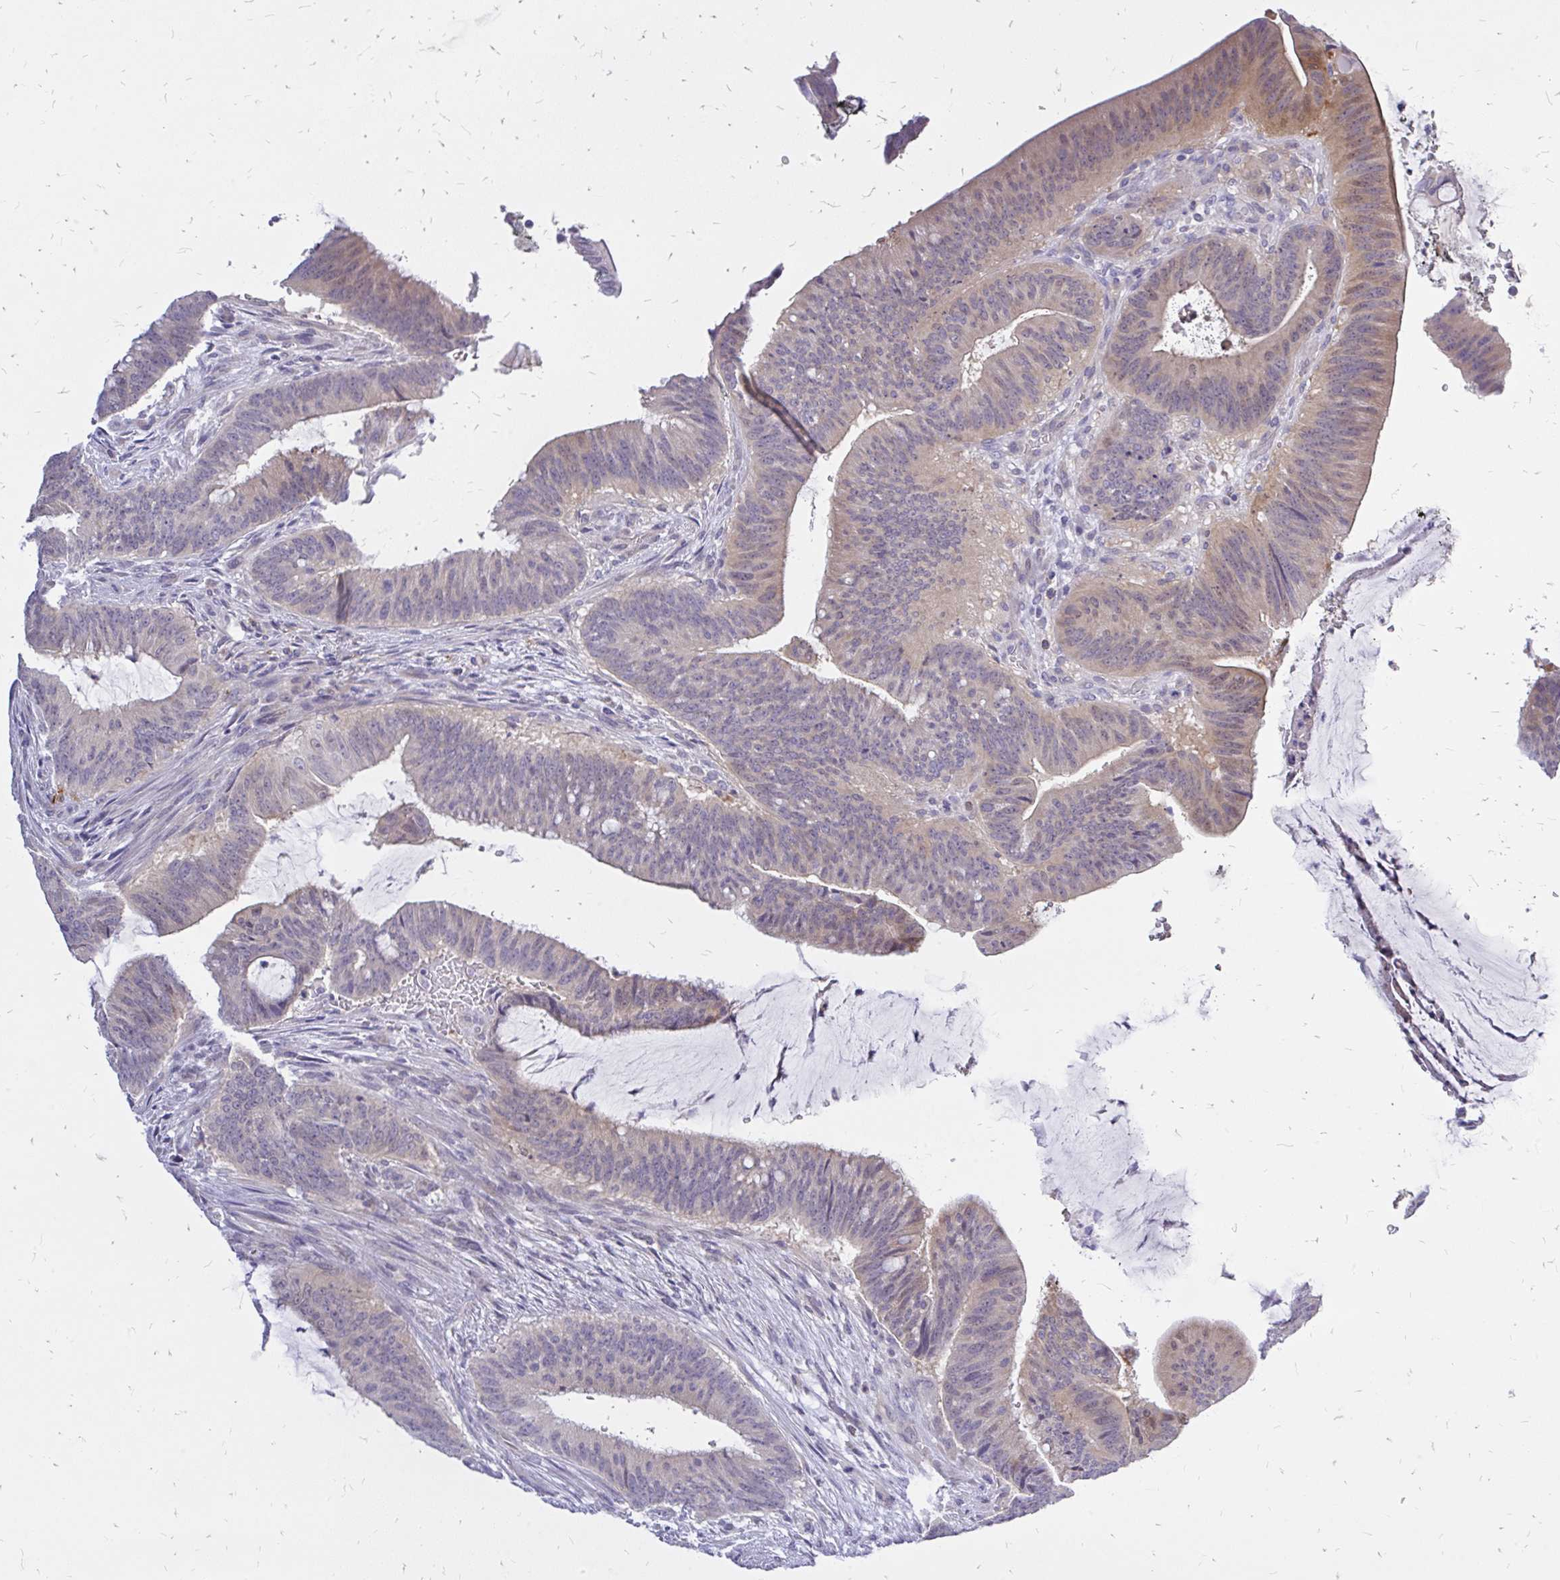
{"staining": {"intensity": "weak", "quantity": "<25%", "location": "cytoplasmic/membranous"}, "tissue": "colorectal cancer", "cell_type": "Tumor cells", "image_type": "cancer", "snomed": [{"axis": "morphology", "description": "Adenocarcinoma, NOS"}, {"axis": "topography", "description": "Colon"}], "caption": "This is an immunohistochemistry micrograph of human adenocarcinoma (colorectal). There is no expression in tumor cells.", "gene": "MAP1LC3A", "patient": {"sex": "female", "age": 43}}